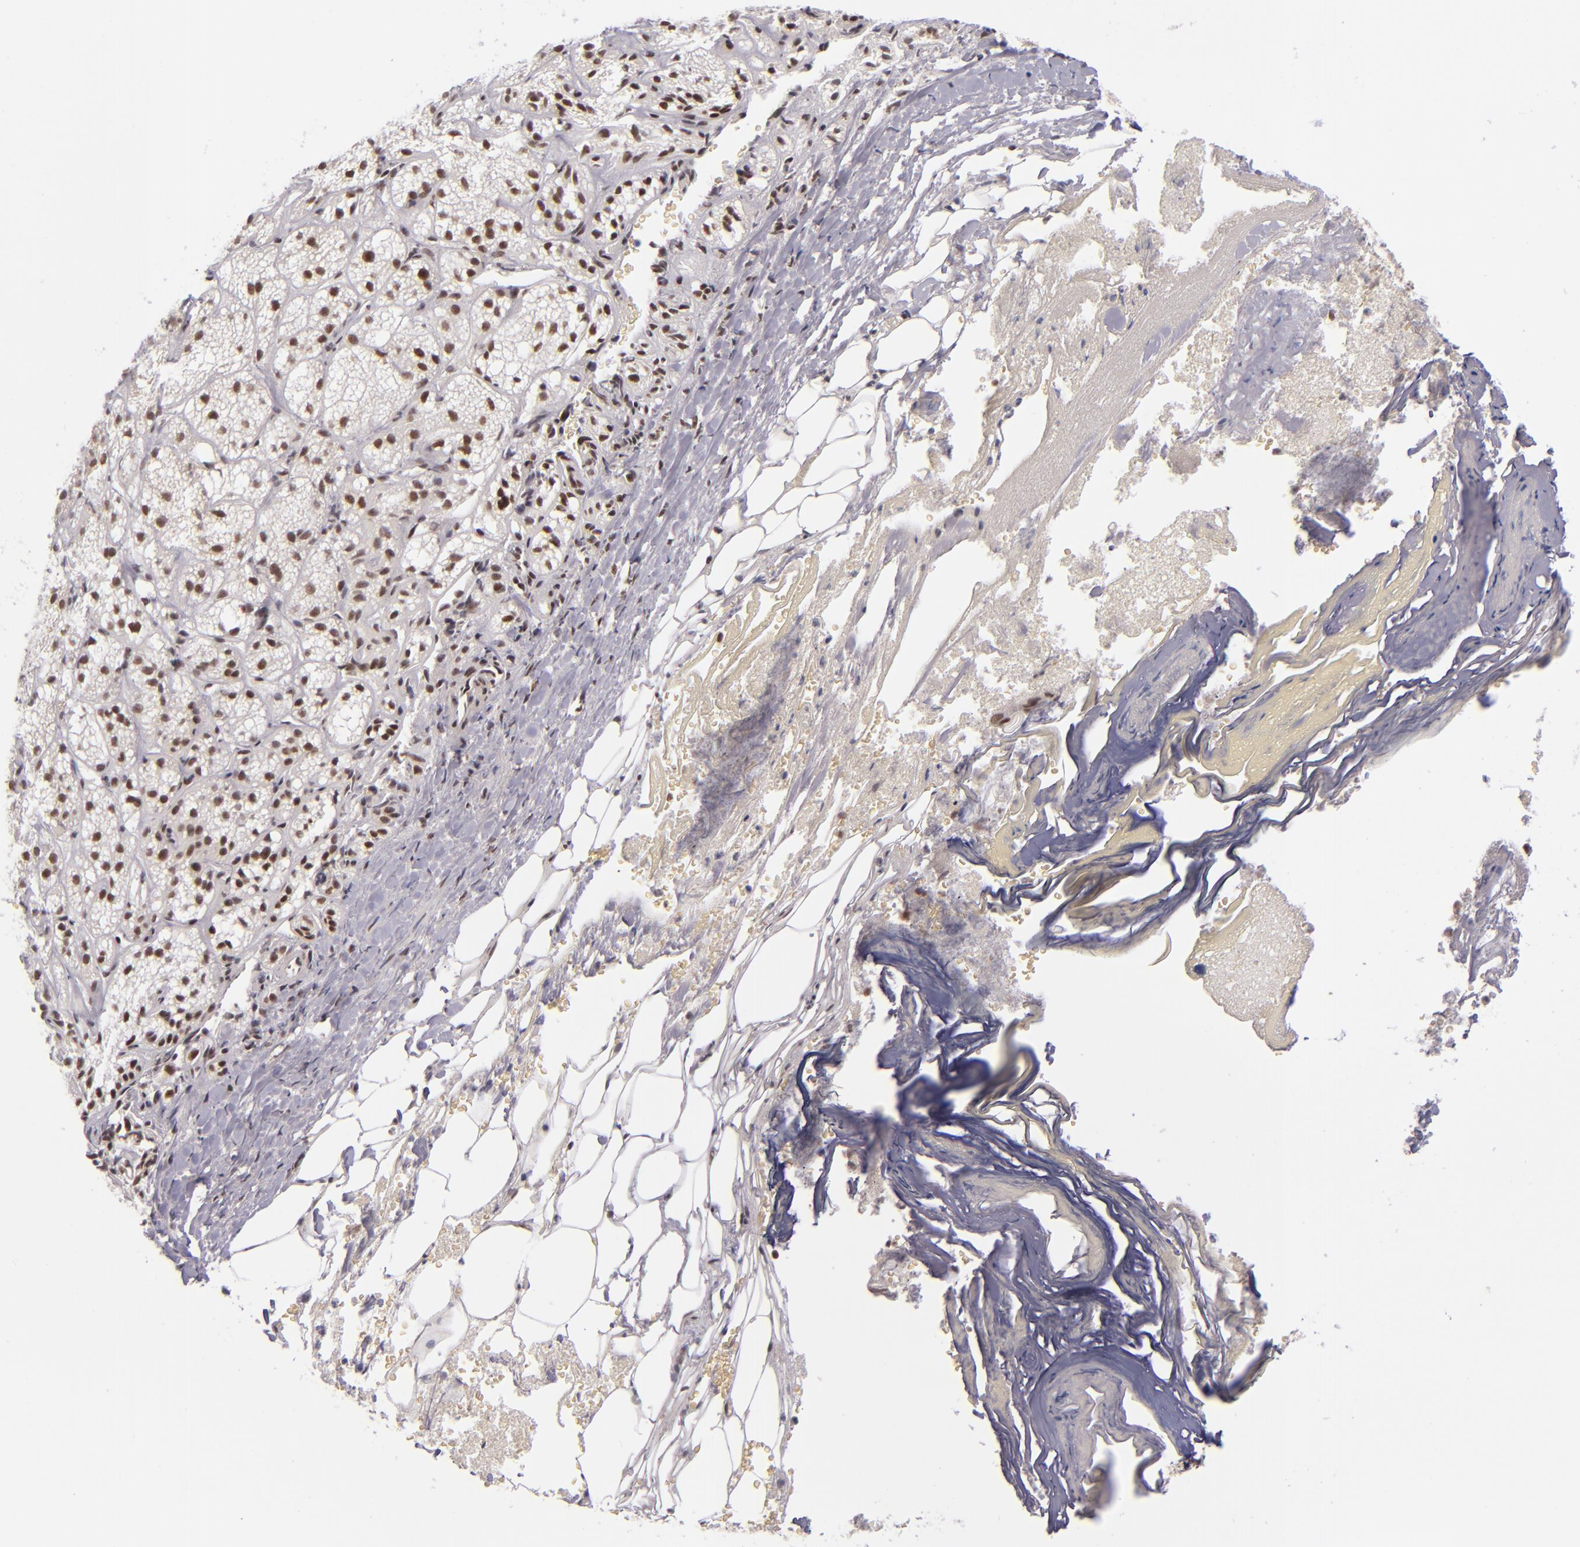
{"staining": {"intensity": "moderate", "quantity": ">75%", "location": "nuclear"}, "tissue": "adrenal gland", "cell_type": "Glandular cells", "image_type": "normal", "snomed": [{"axis": "morphology", "description": "Normal tissue, NOS"}, {"axis": "topography", "description": "Adrenal gland"}], "caption": "A histopathology image showing moderate nuclear staining in about >75% of glandular cells in normal adrenal gland, as visualized by brown immunohistochemical staining.", "gene": "ZNF148", "patient": {"sex": "female", "age": 71}}